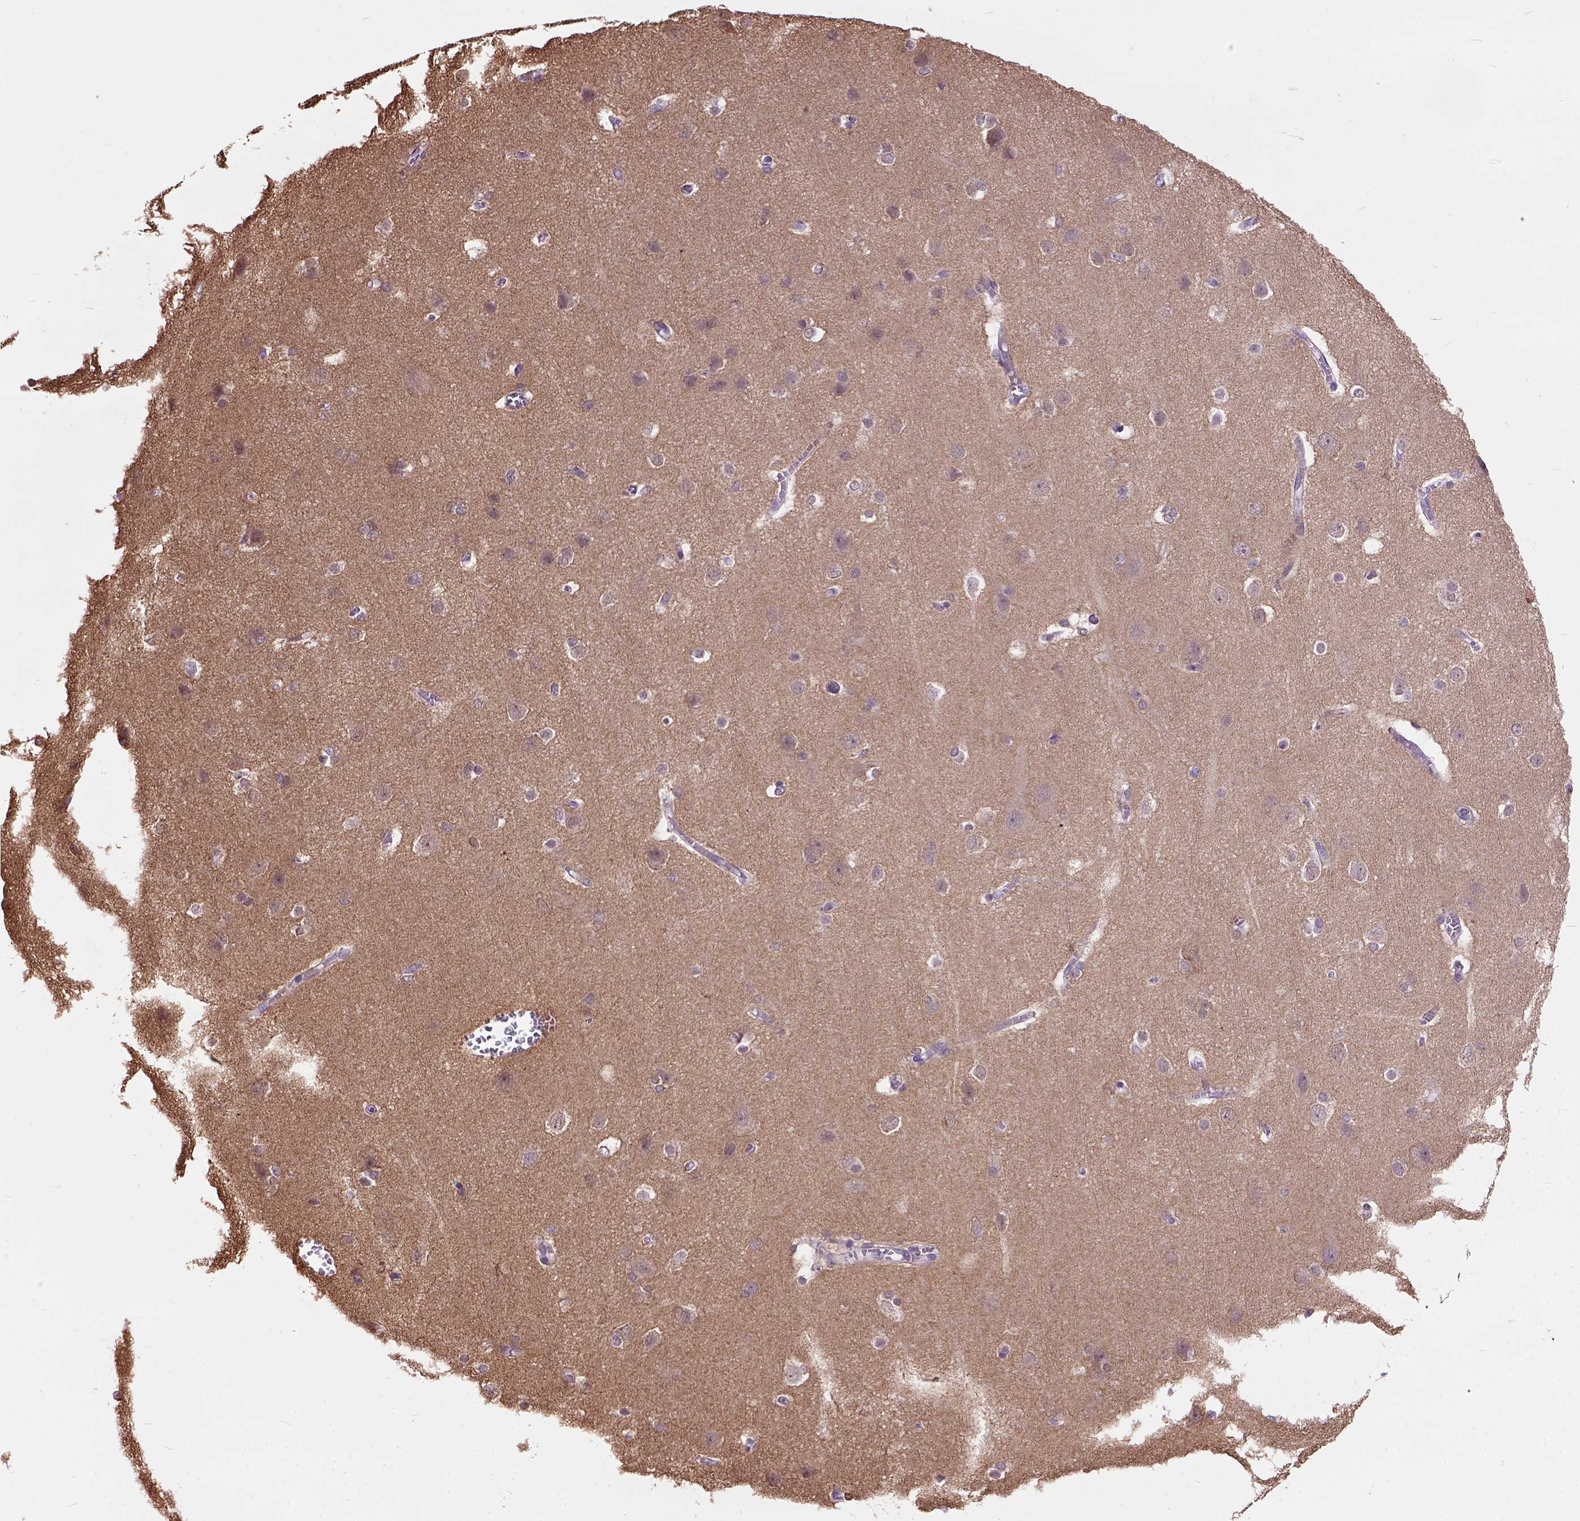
{"staining": {"intensity": "negative", "quantity": "none", "location": "none"}, "tissue": "cerebral cortex", "cell_type": "Endothelial cells", "image_type": "normal", "snomed": [{"axis": "morphology", "description": "Normal tissue, NOS"}, {"axis": "topography", "description": "Cerebral cortex"}], "caption": "Human cerebral cortex stained for a protein using immunohistochemistry exhibits no staining in endothelial cells.", "gene": "MAPT", "patient": {"sex": "male", "age": 37}}